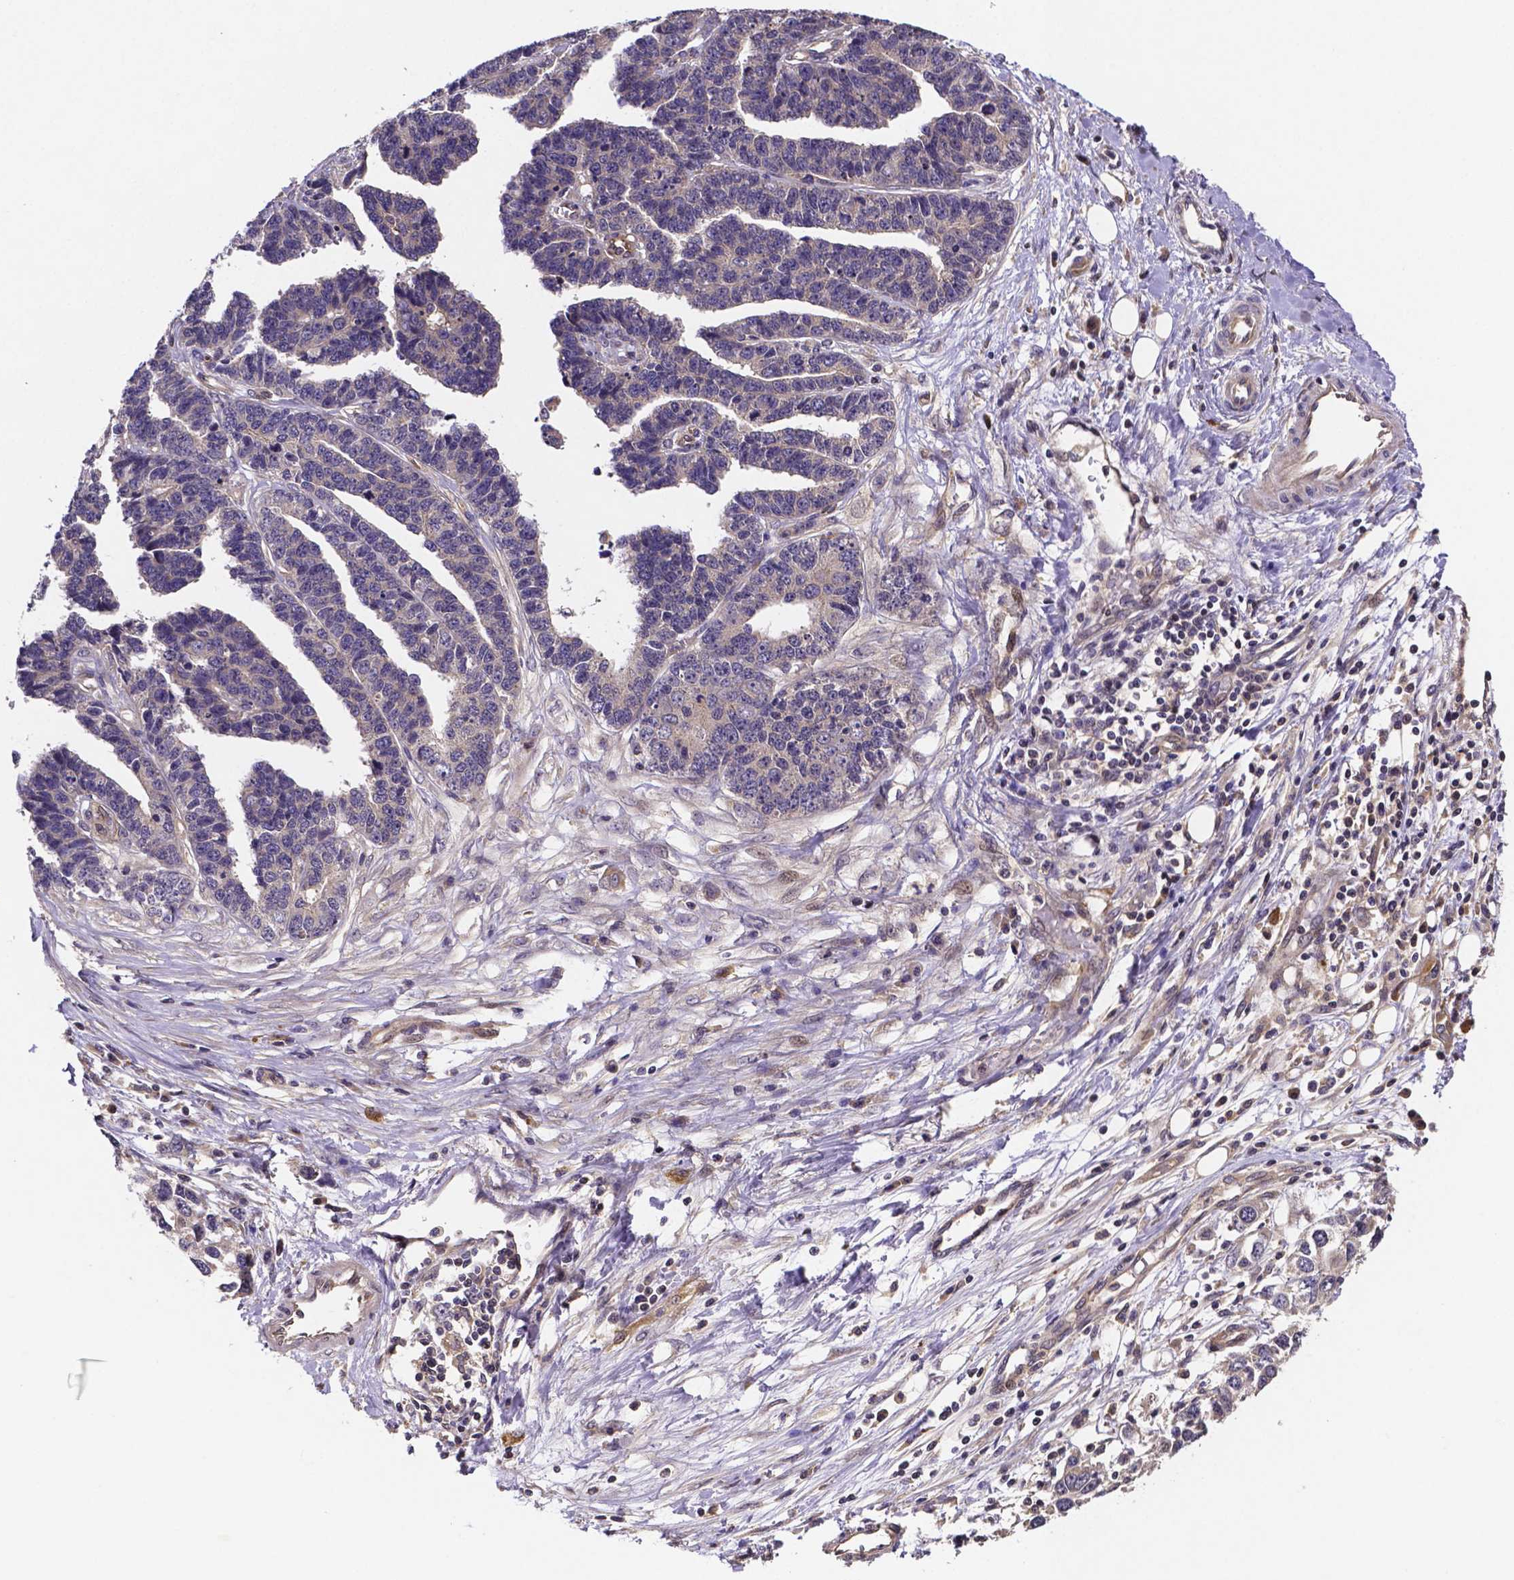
{"staining": {"intensity": "negative", "quantity": "none", "location": "none"}, "tissue": "ovarian cancer", "cell_type": "Tumor cells", "image_type": "cancer", "snomed": [{"axis": "morphology", "description": "Cystadenocarcinoma, serous, NOS"}, {"axis": "topography", "description": "Ovary"}], "caption": "A high-resolution photomicrograph shows immunohistochemistry (IHC) staining of ovarian serous cystadenocarcinoma, which exhibits no significant expression in tumor cells.", "gene": "RNF123", "patient": {"sex": "female", "age": 76}}